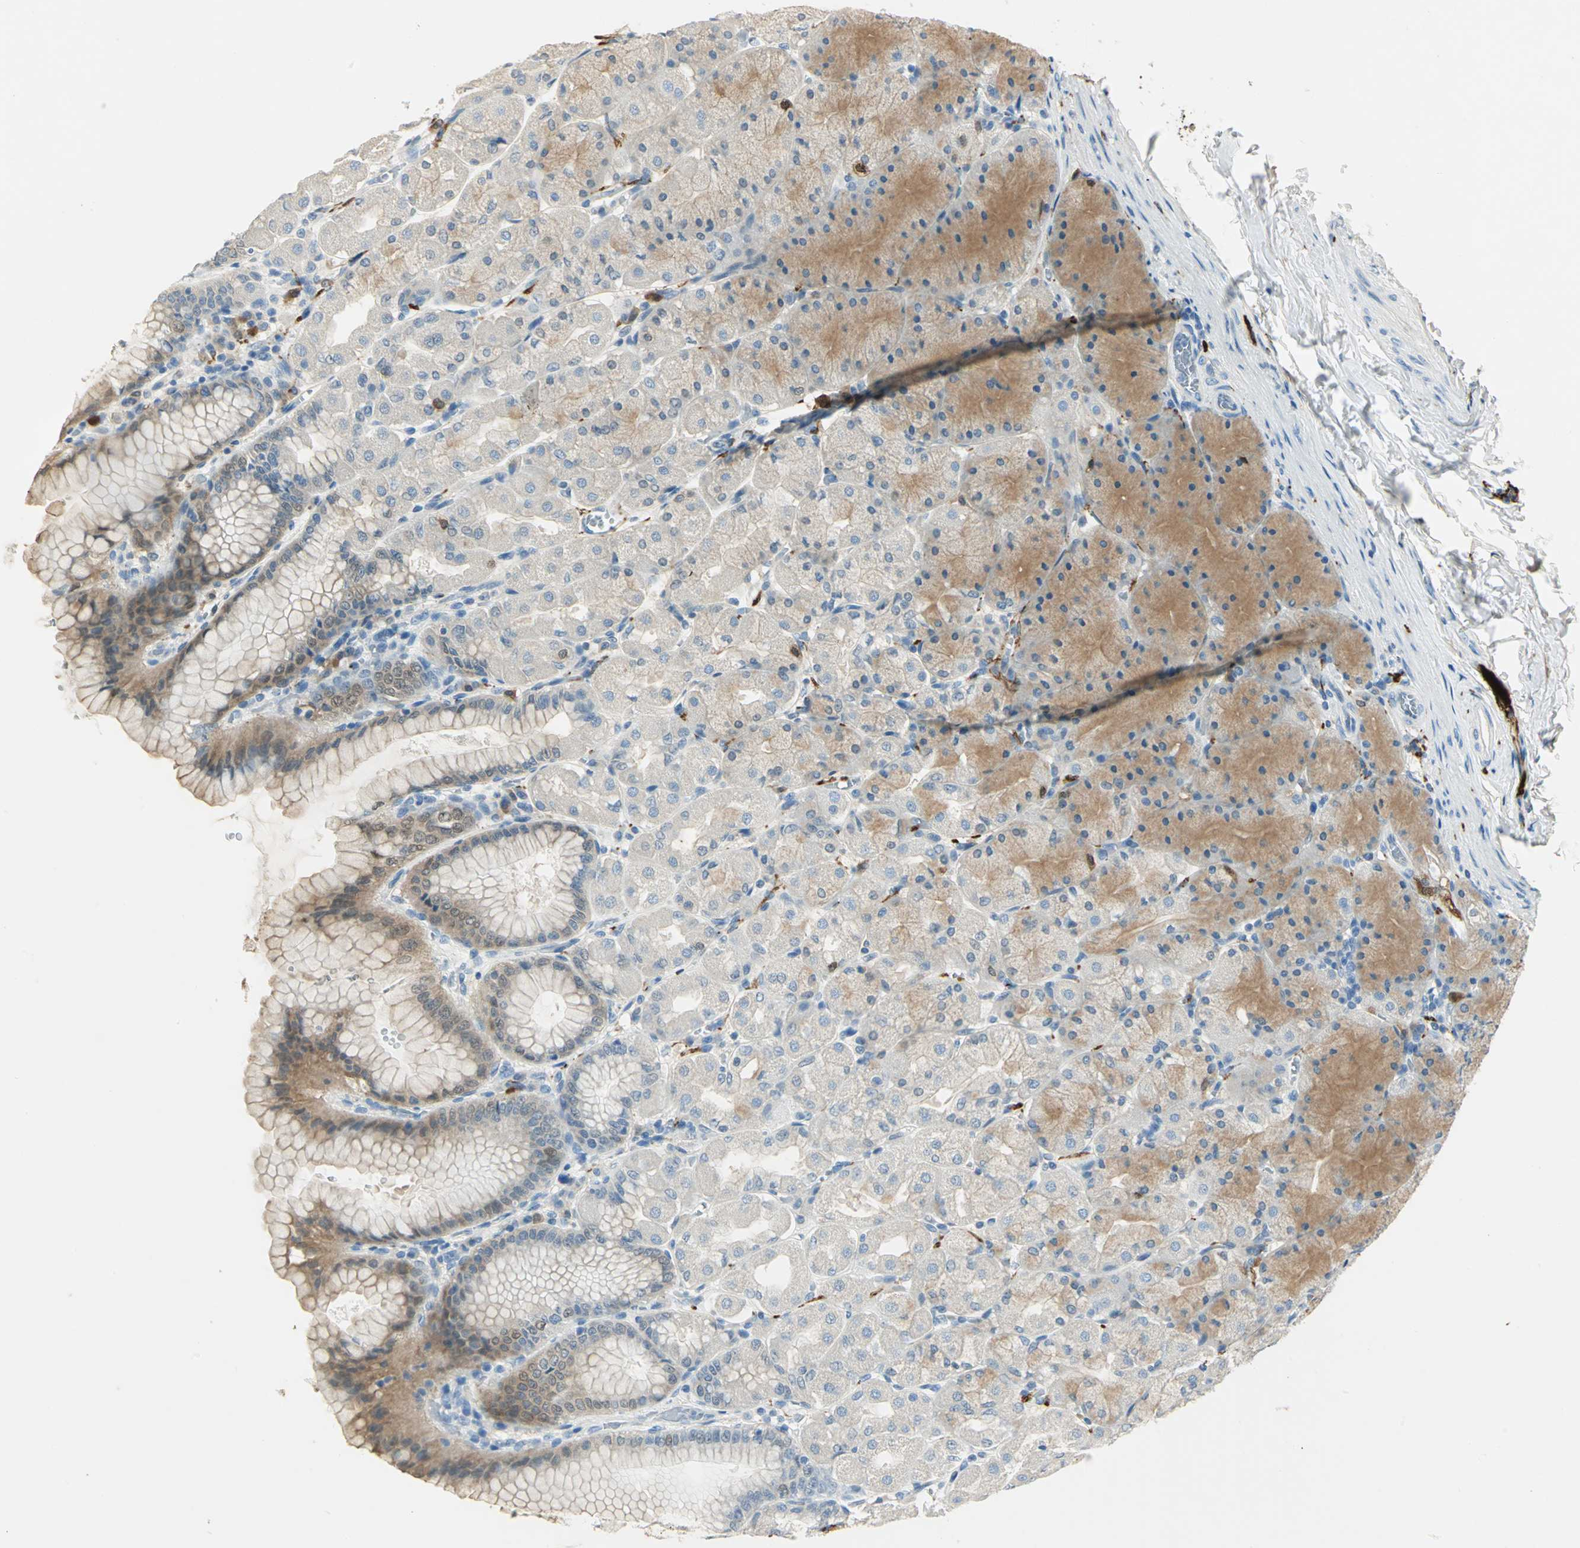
{"staining": {"intensity": "moderate", "quantity": "25%-75%", "location": "cytoplasmic/membranous,nuclear"}, "tissue": "stomach", "cell_type": "Glandular cells", "image_type": "normal", "snomed": [{"axis": "morphology", "description": "Normal tissue, NOS"}, {"axis": "topography", "description": "Stomach, upper"}], "caption": "Immunohistochemistry photomicrograph of benign stomach: human stomach stained using immunohistochemistry (IHC) reveals medium levels of moderate protein expression localized specifically in the cytoplasmic/membranous,nuclear of glandular cells, appearing as a cytoplasmic/membranous,nuclear brown color.", "gene": "UCHL1", "patient": {"sex": "female", "age": 56}}